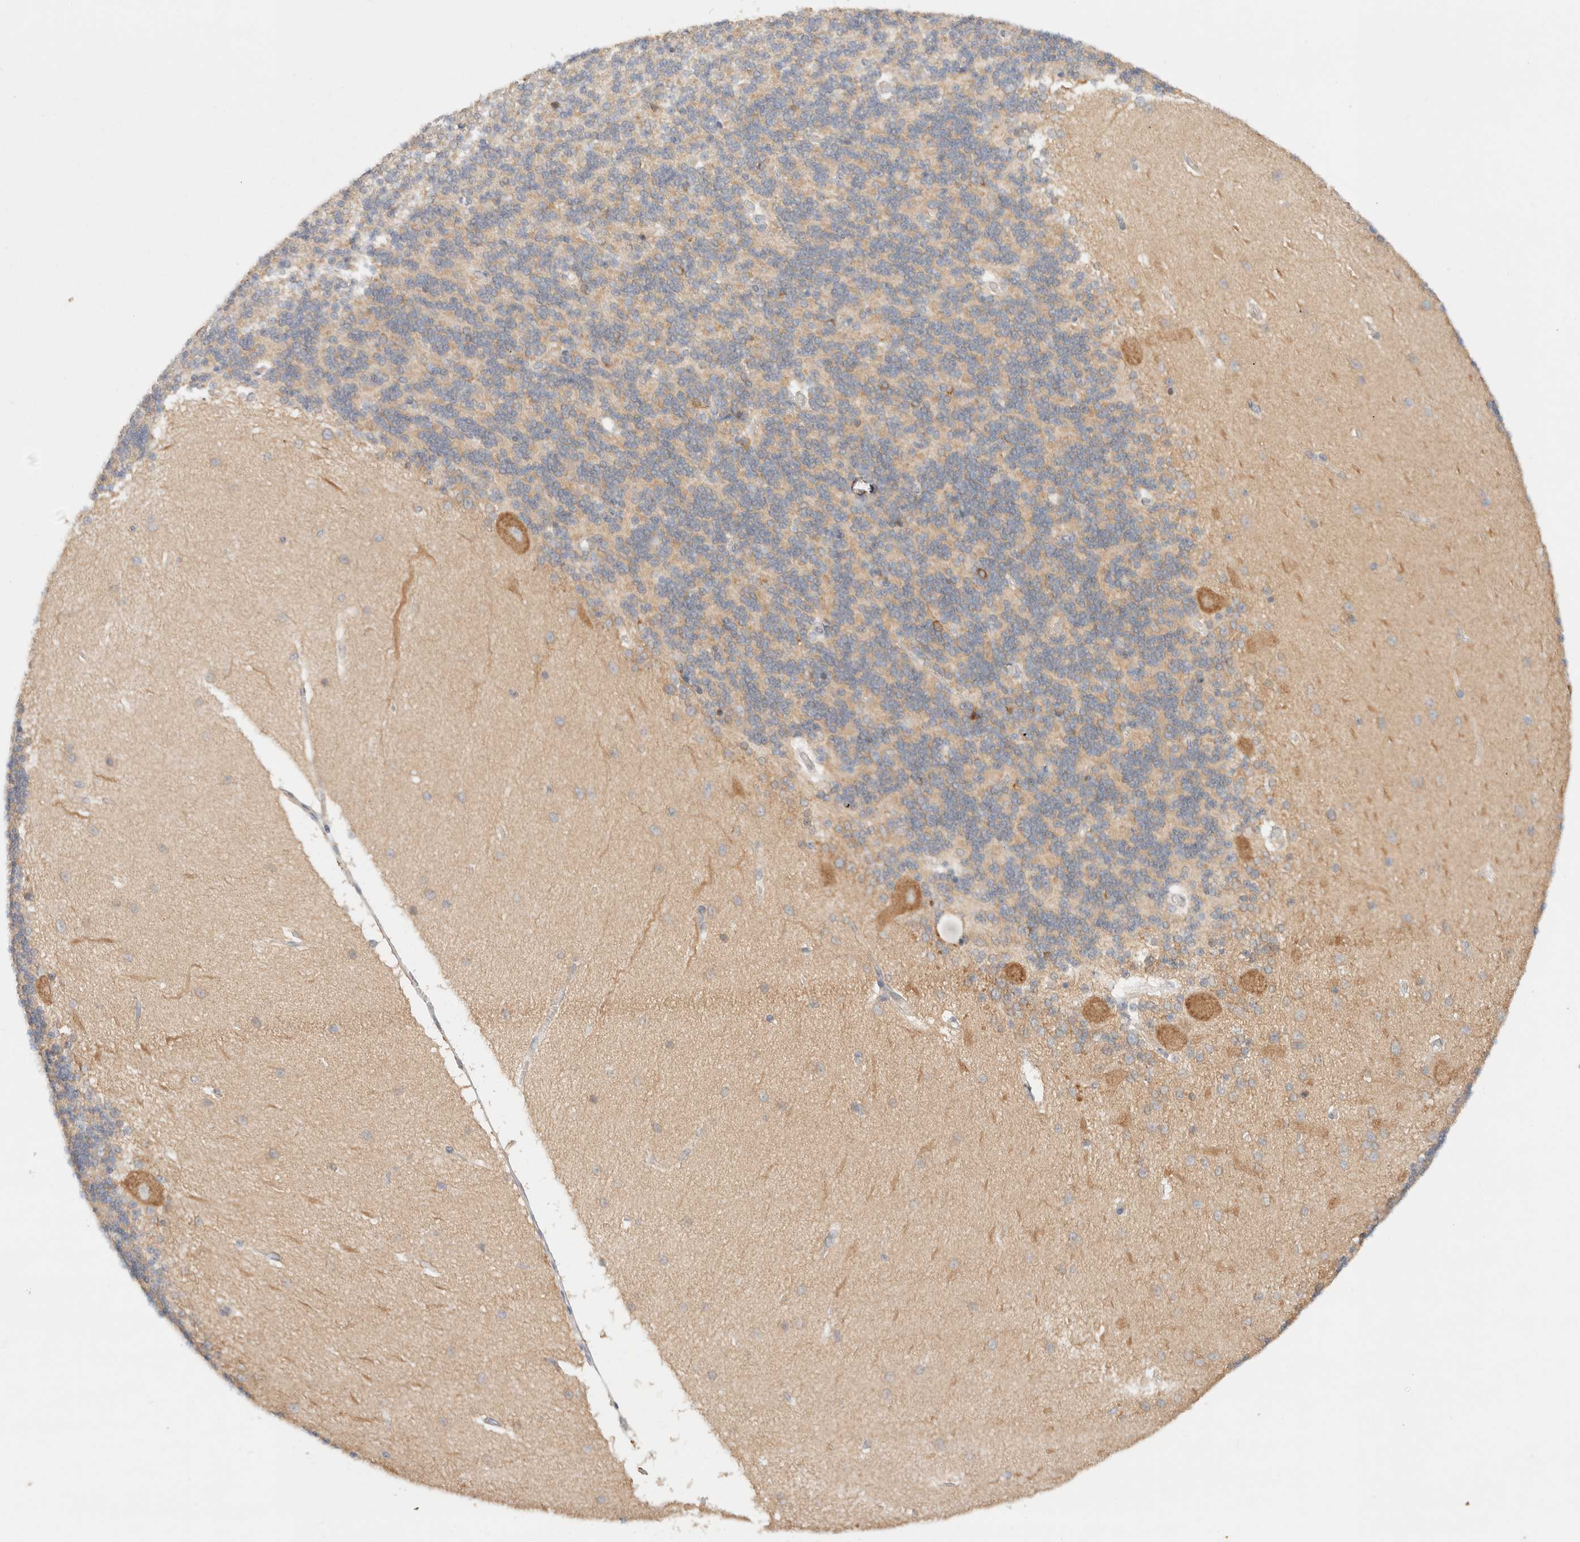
{"staining": {"intensity": "weak", "quantity": "<25%", "location": "cytoplasmic/membranous"}, "tissue": "cerebellum", "cell_type": "Cells in granular layer", "image_type": "normal", "snomed": [{"axis": "morphology", "description": "Normal tissue, NOS"}, {"axis": "topography", "description": "Cerebellum"}], "caption": "Micrograph shows no protein staining in cells in granular layer of unremarkable cerebellum.", "gene": "MARK3", "patient": {"sex": "female", "age": 54}}